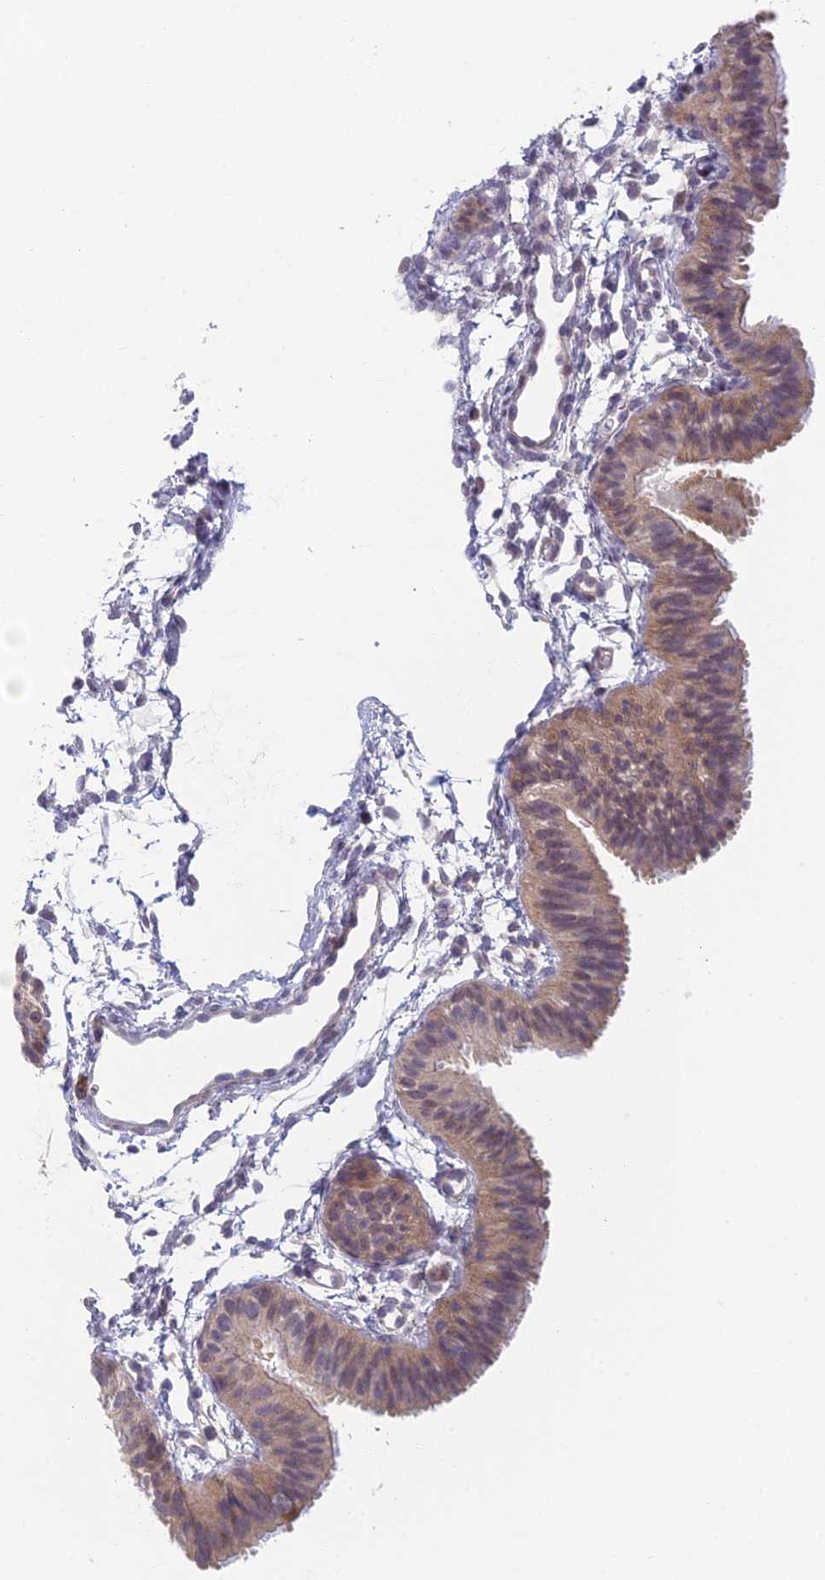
{"staining": {"intensity": "weak", "quantity": "25%-75%", "location": "cytoplasmic/membranous"}, "tissue": "fallopian tube", "cell_type": "Glandular cells", "image_type": "normal", "snomed": [{"axis": "morphology", "description": "Normal tissue, NOS"}, {"axis": "topography", "description": "Fallopian tube"}], "caption": "A photomicrograph showing weak cytoplasmic/membranous positivity in about 25%-75% of glandular cells in normal fallopian tube, as visualized by brown immunohistochemical staining.", "gene": "PPP1R26", "patient": {"sex": "female", "age": 35}}